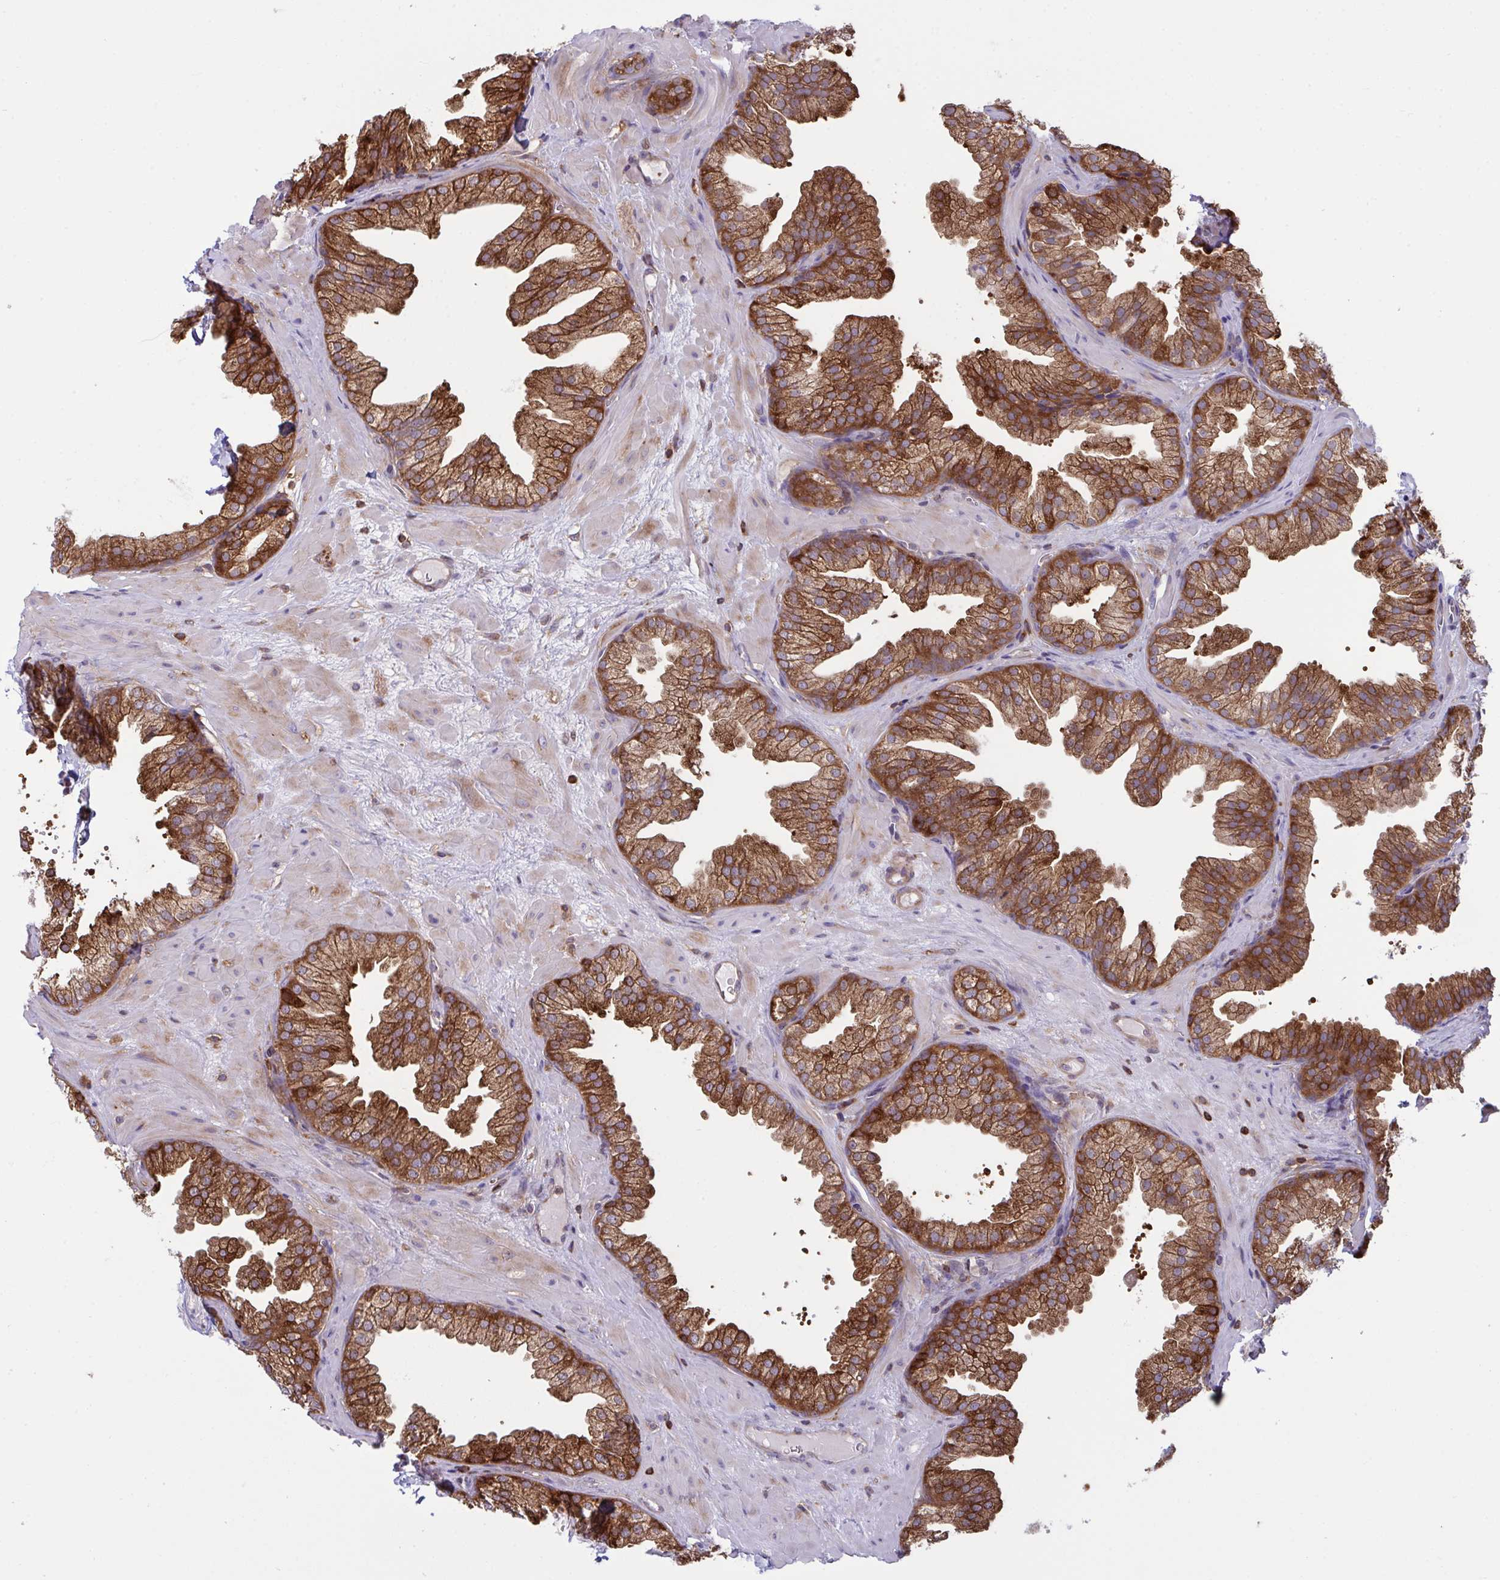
{"staining": {"intensity": "strong", "quantity": ">75%", "location": "cytoplasmic/membranous"}, "tissue": "prostate", "cell_type": "Glandular cells", "image_type": "normal", "snomed": [{"axis": "morphology", "description": "Normal tissue, NOS"}, {"axis": "topography", "description": "Prostate"}], "caption": "Glandular cells display high levels of strong cytoplasmic/membranous positivity in approximately >75% of cells in unremarkable human prostate.", "gene": "TSC22D3", "patient": {"sex": "male", "age": 37}}